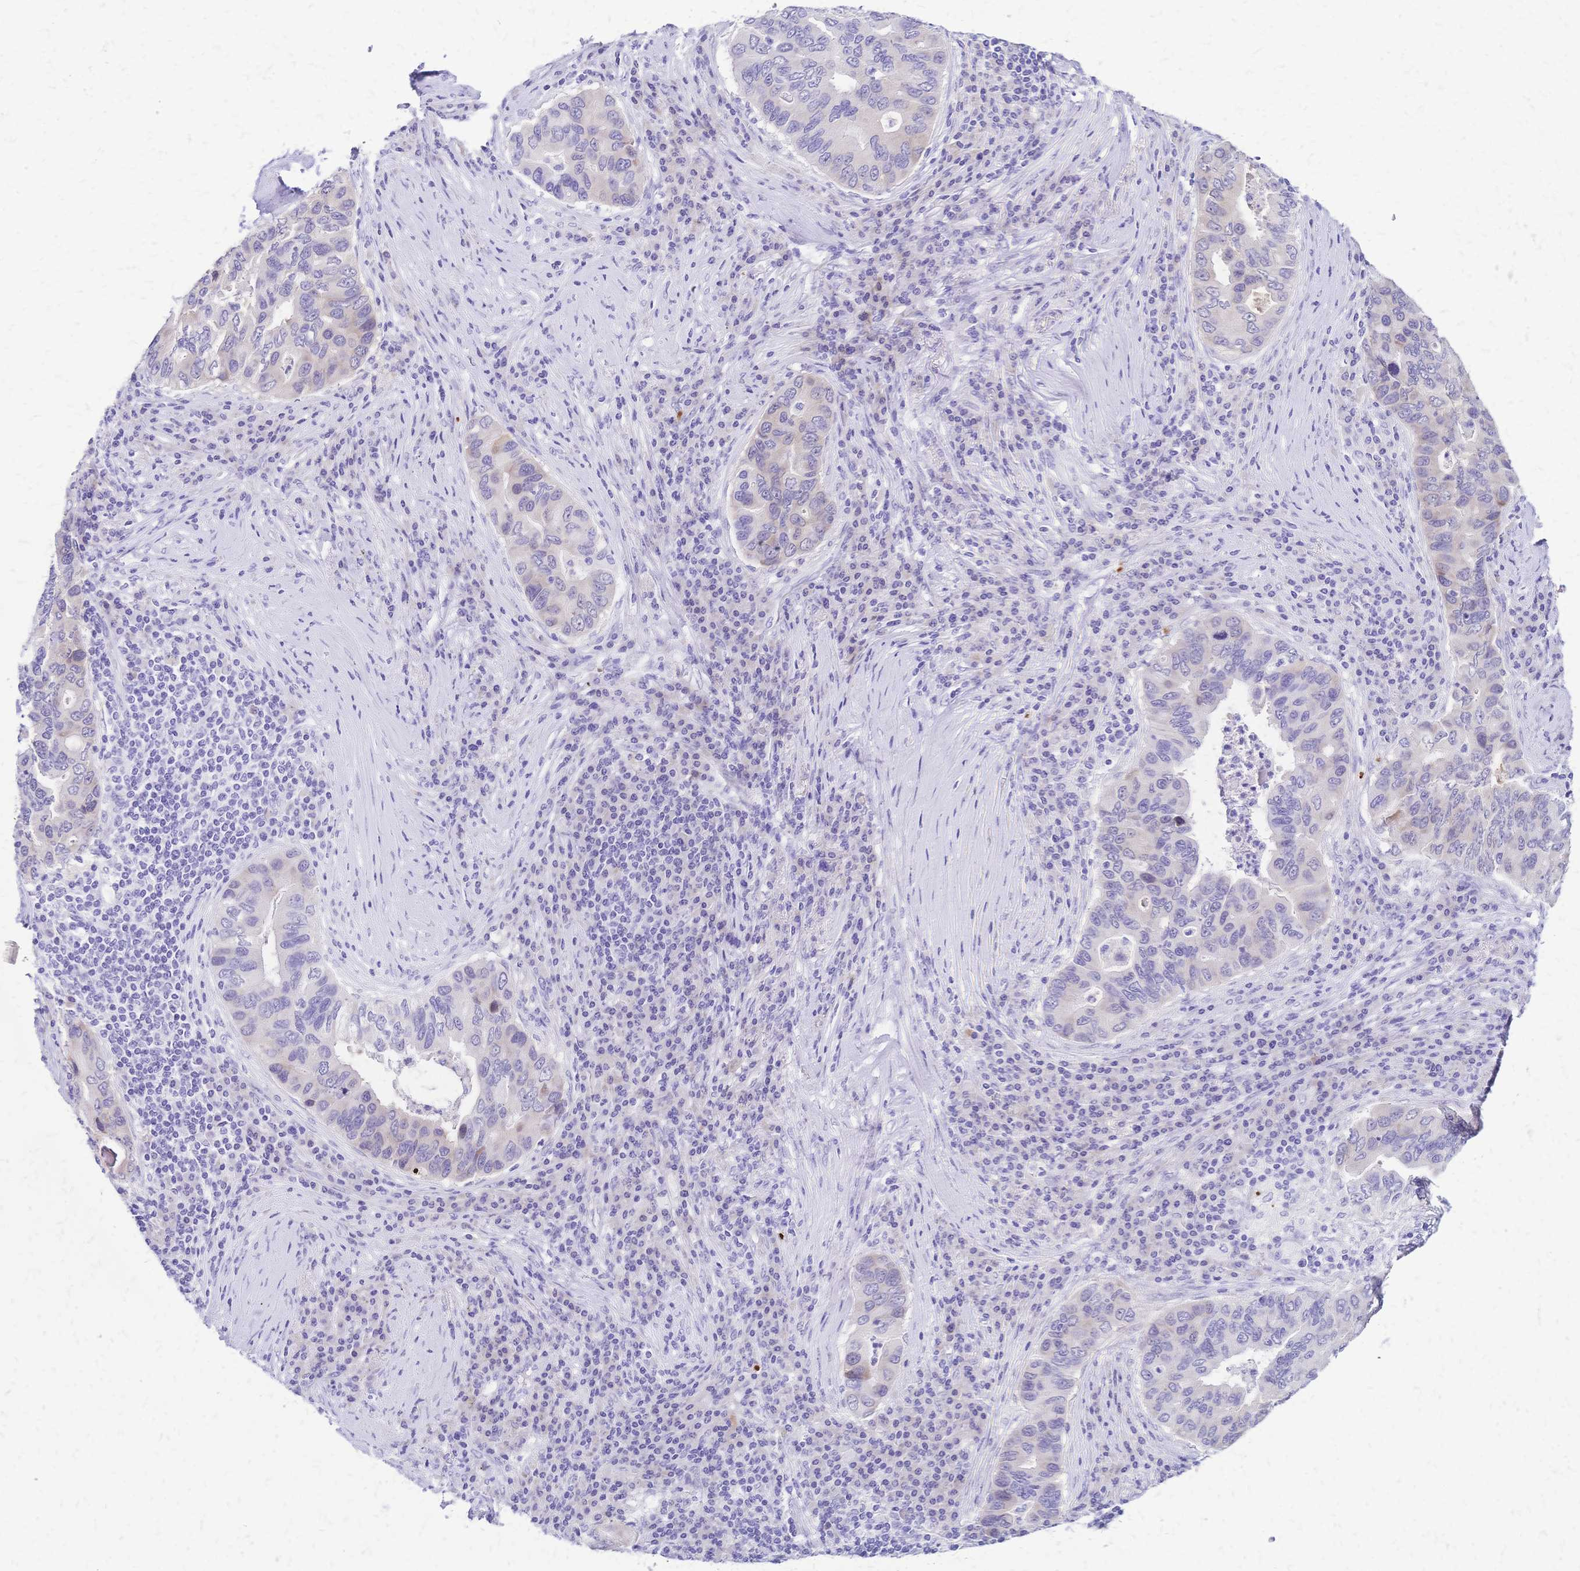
{"staining": {"intensity": "negative", "quantity": "none", "location": "none"}, "tissue": "lung cancer", "cell_type": "Tumor cells", "image_type": "cancer", "snomed": [{"axis": "morphology", "description": "Adenocarcinoma, NOS"}, {"axis": "morphology", "description": "Adenocarcinoma, metastatic, NOS"}, {"axis": "topography", "description": "Lymph node"}, {"axis": "topography", "description": "Lung"}], "caption": "Tumor cells are negative for protein expression in human lung cancer (adenocarcinoma).", "gene": "GRB7", "patient": {"sex": "female", "age": 54}}